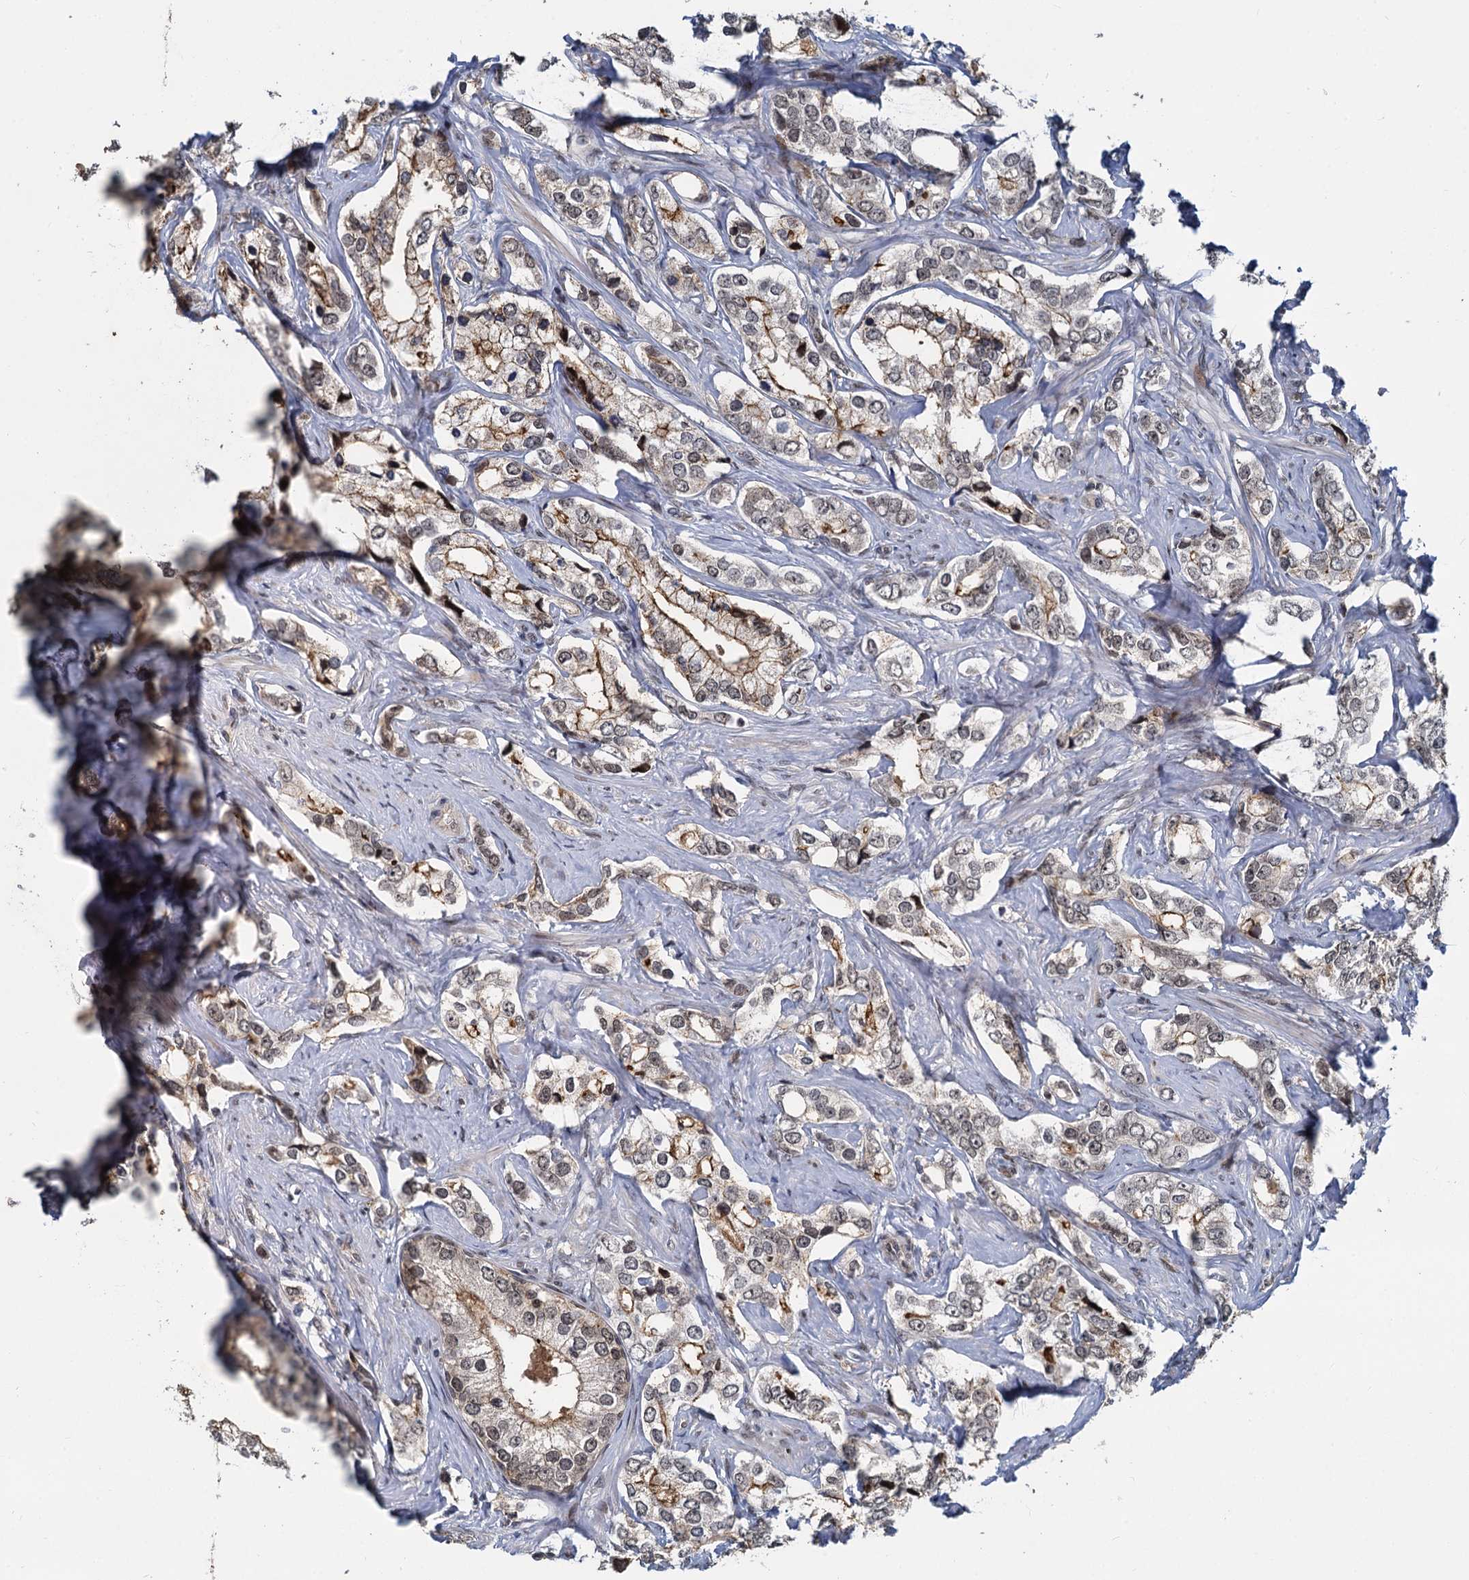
{"staining": {"intensity": "moderate", "quantity": "25%-75%", "location": "cytoplasmic/membranous,nuclear"}, "tissue": "prostate cancer", "cell_type": "Tumor cells", "image_type": "cancer", "snomed": [{"axis": "morphology", "description": "Adenocarcinoma, High grade"}, {"axis": "topography", "description": "Prostate"}], "caption": "Immunohistochemistry (DAB) staining of human high-grade adenocarcinoma (prostate) shows moderate cytoplasmic/membranous and nuclear protein staining in approximately 25%-75% of tumor cells.", "gene": "FANCI", "patient": {"sex": "male", "age": 66}}